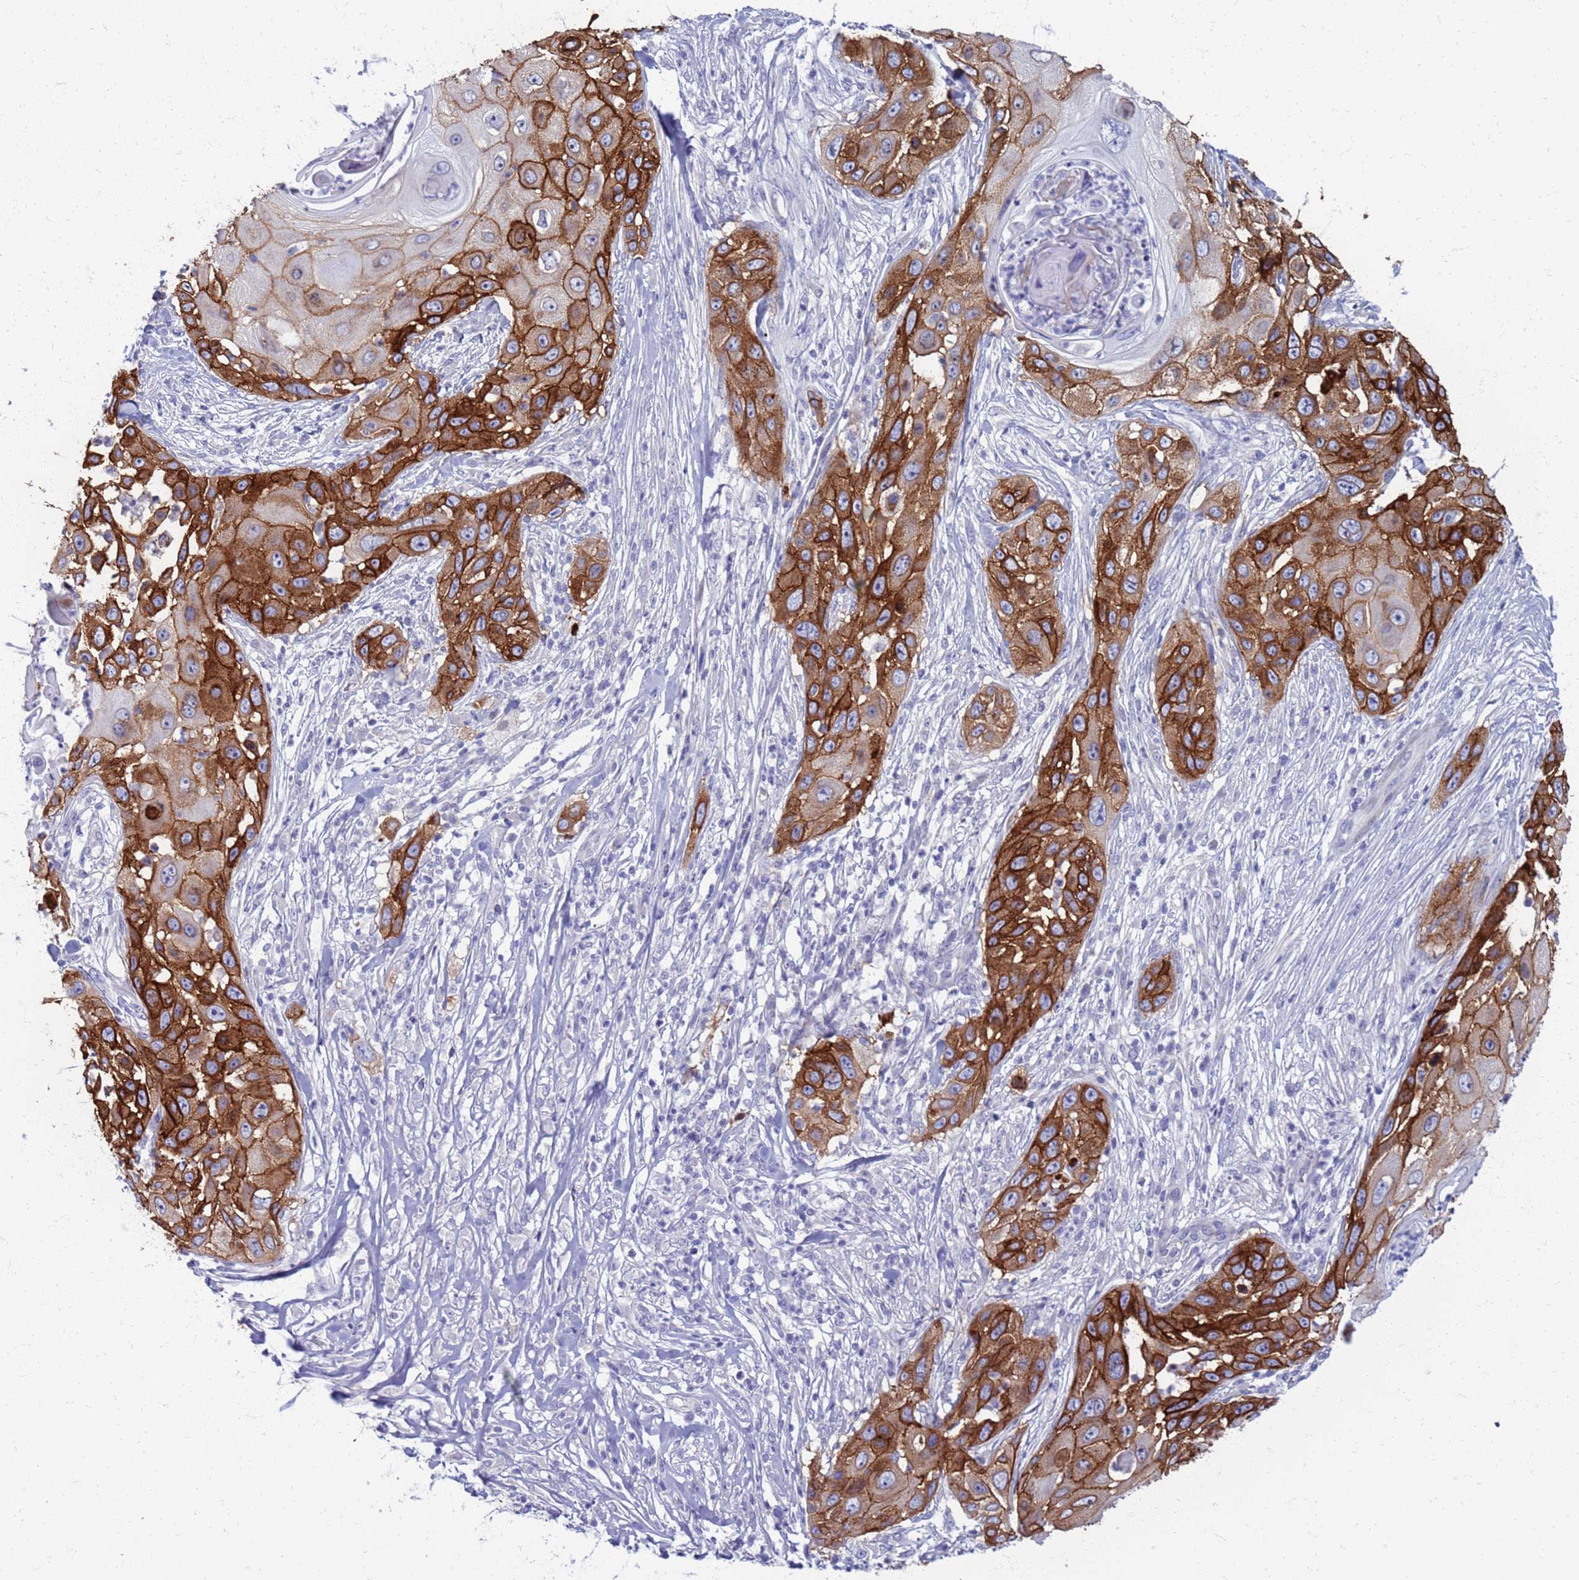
{"staining": {"intensity": "strong", "quantity": ">75%", "location": "cytoplasmic/membranous"}, "tissue": "skin cancer", "cell_type": "Tumor cells", "image_type": "cancer", "snomed": [{"axis": "morphology", "description": "Squamous cell carcinoma, NOS"}, {"axis": "topography", "description": "Skin"}], "caption": "An image of squamous cell carcinoma (skin) stained for a protein exhibits strong cytoplasmic/membranous brown staining in tumor cells.", "gene": "CLCA2", "patient": {"sex": "female", "age": 44}}